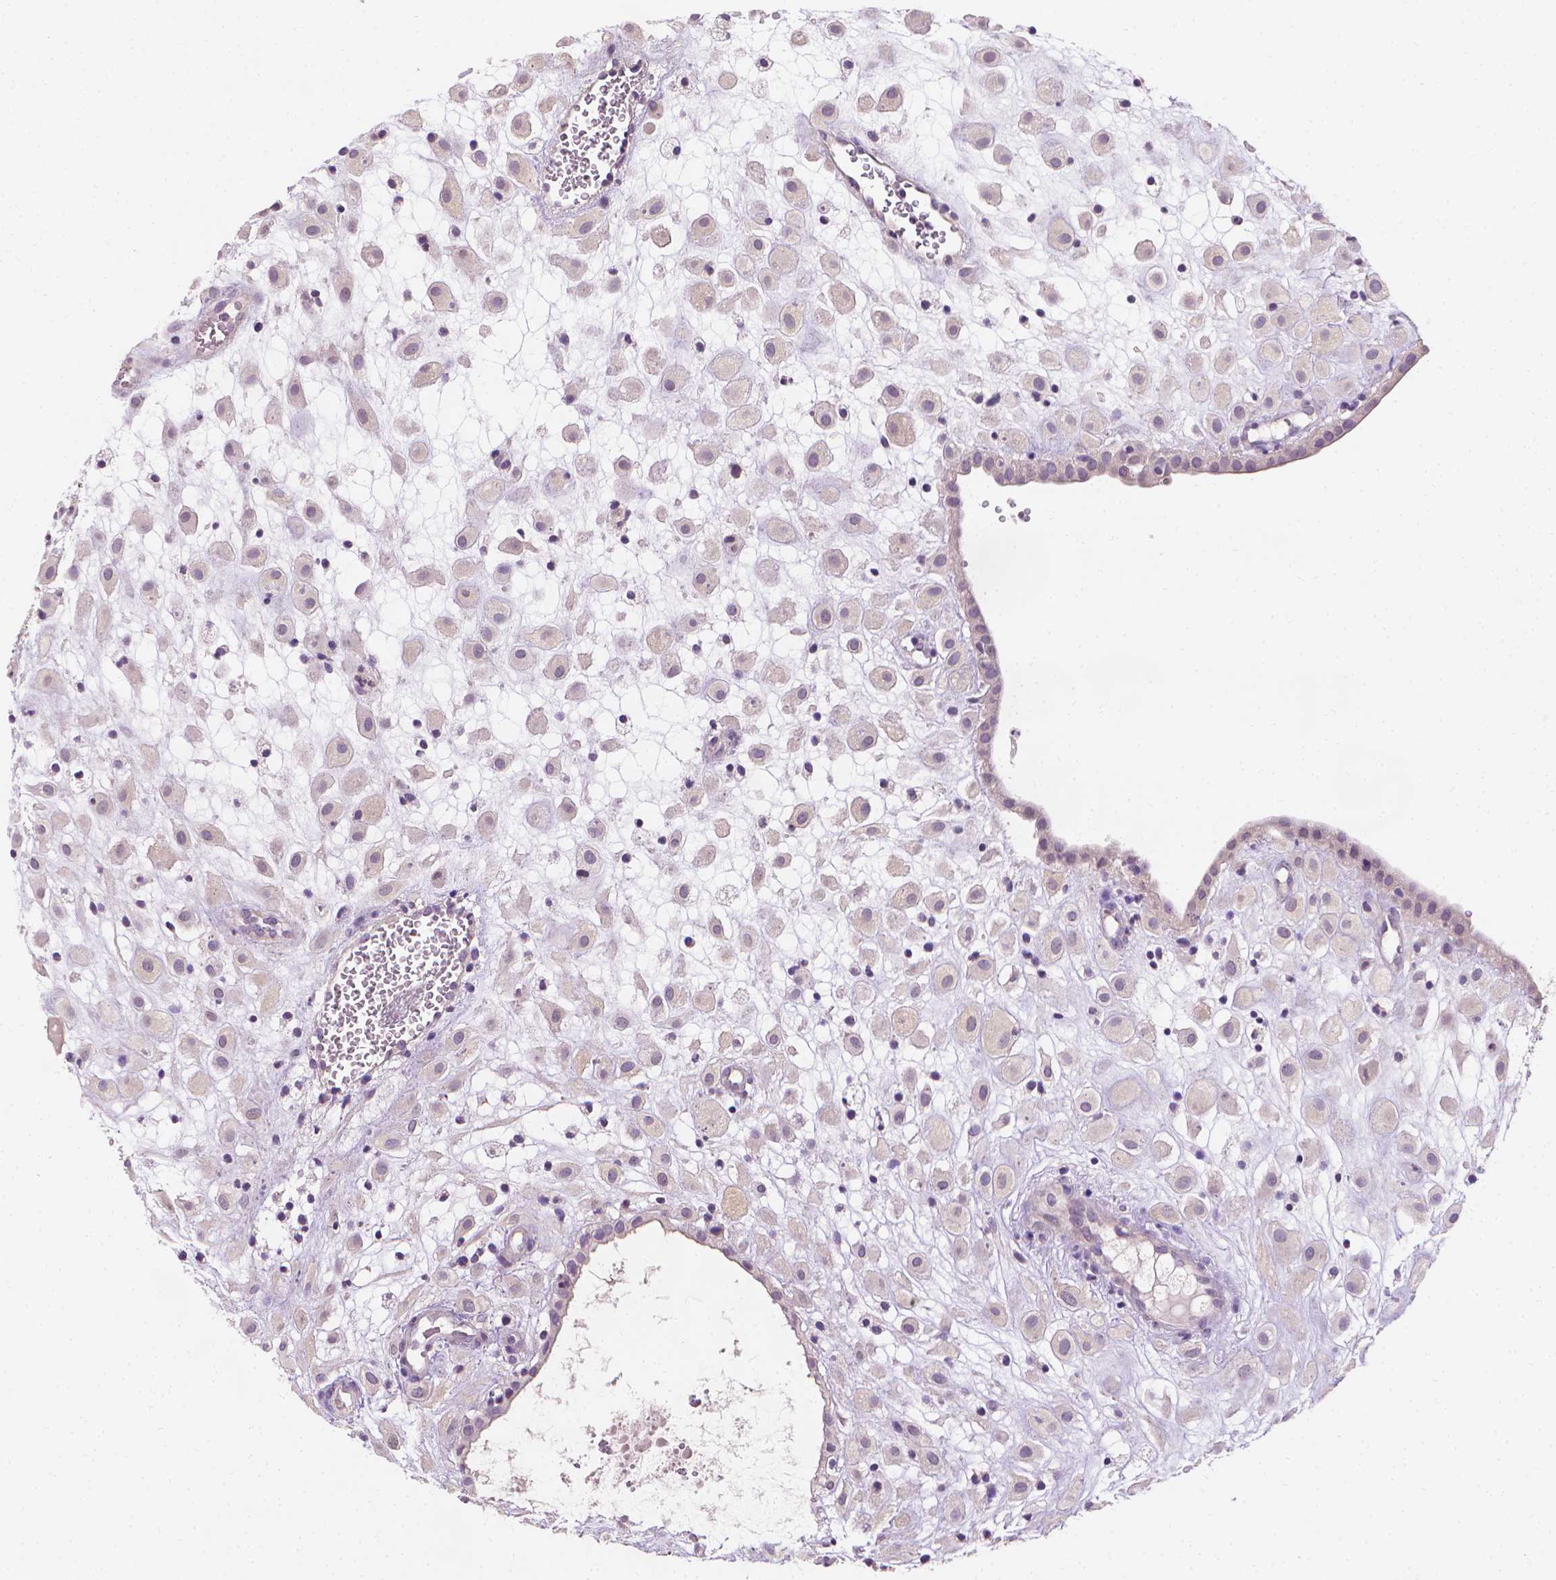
{"staining": {"intensity": "negative", "quantity": "none", "location": "none"}, "tissue": "placenta", "cell_type": "Decidual cells", "image_type": "normal", "snomed": [{"axis": "morphology", "description": "Normal tissue, NOS"}, {"axis": "topography", "description": "Placenta"}], "caption": "Immunohistochemistry (IHC) of normal placenta displays no positivity in decidual cells.", "gene": "FASN", "patient": {"sex": "female", "age": 24}}